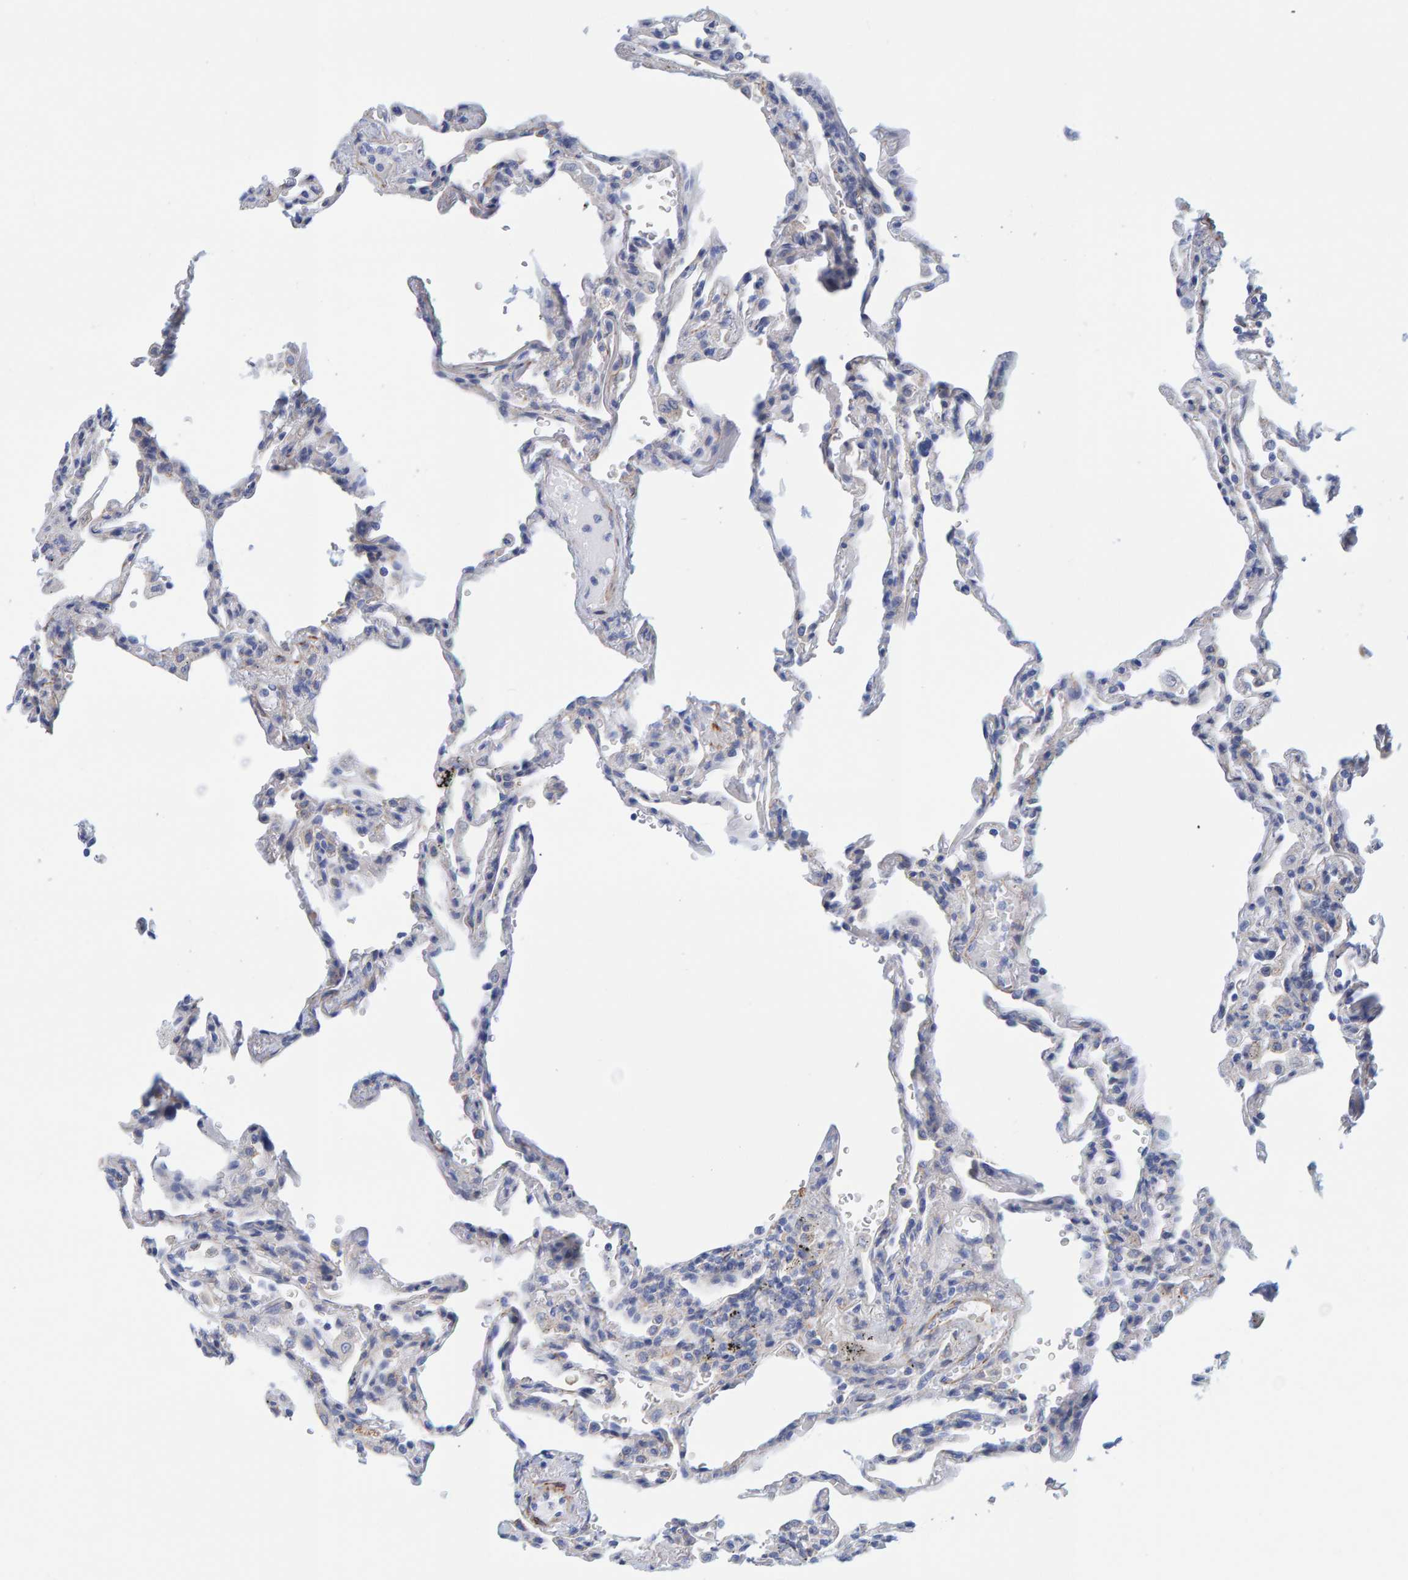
{"staining": {"intensity": "negative", "quantity": "none", "location": "none"}, "tissue": "lung", "cell_type": "Alveolar cells", "image_type": "normal", "snomed": [{"axis": "morphology", "description": "Normal tissue, NOS"}, {"axis": "topography", "description": "Lung"}], "caption": "Micrograph shows no protein positivity in alveolar cells of unremarkable lung.", "gene": "MAP1B", "patient": {"sex": "male", "age": 59}}